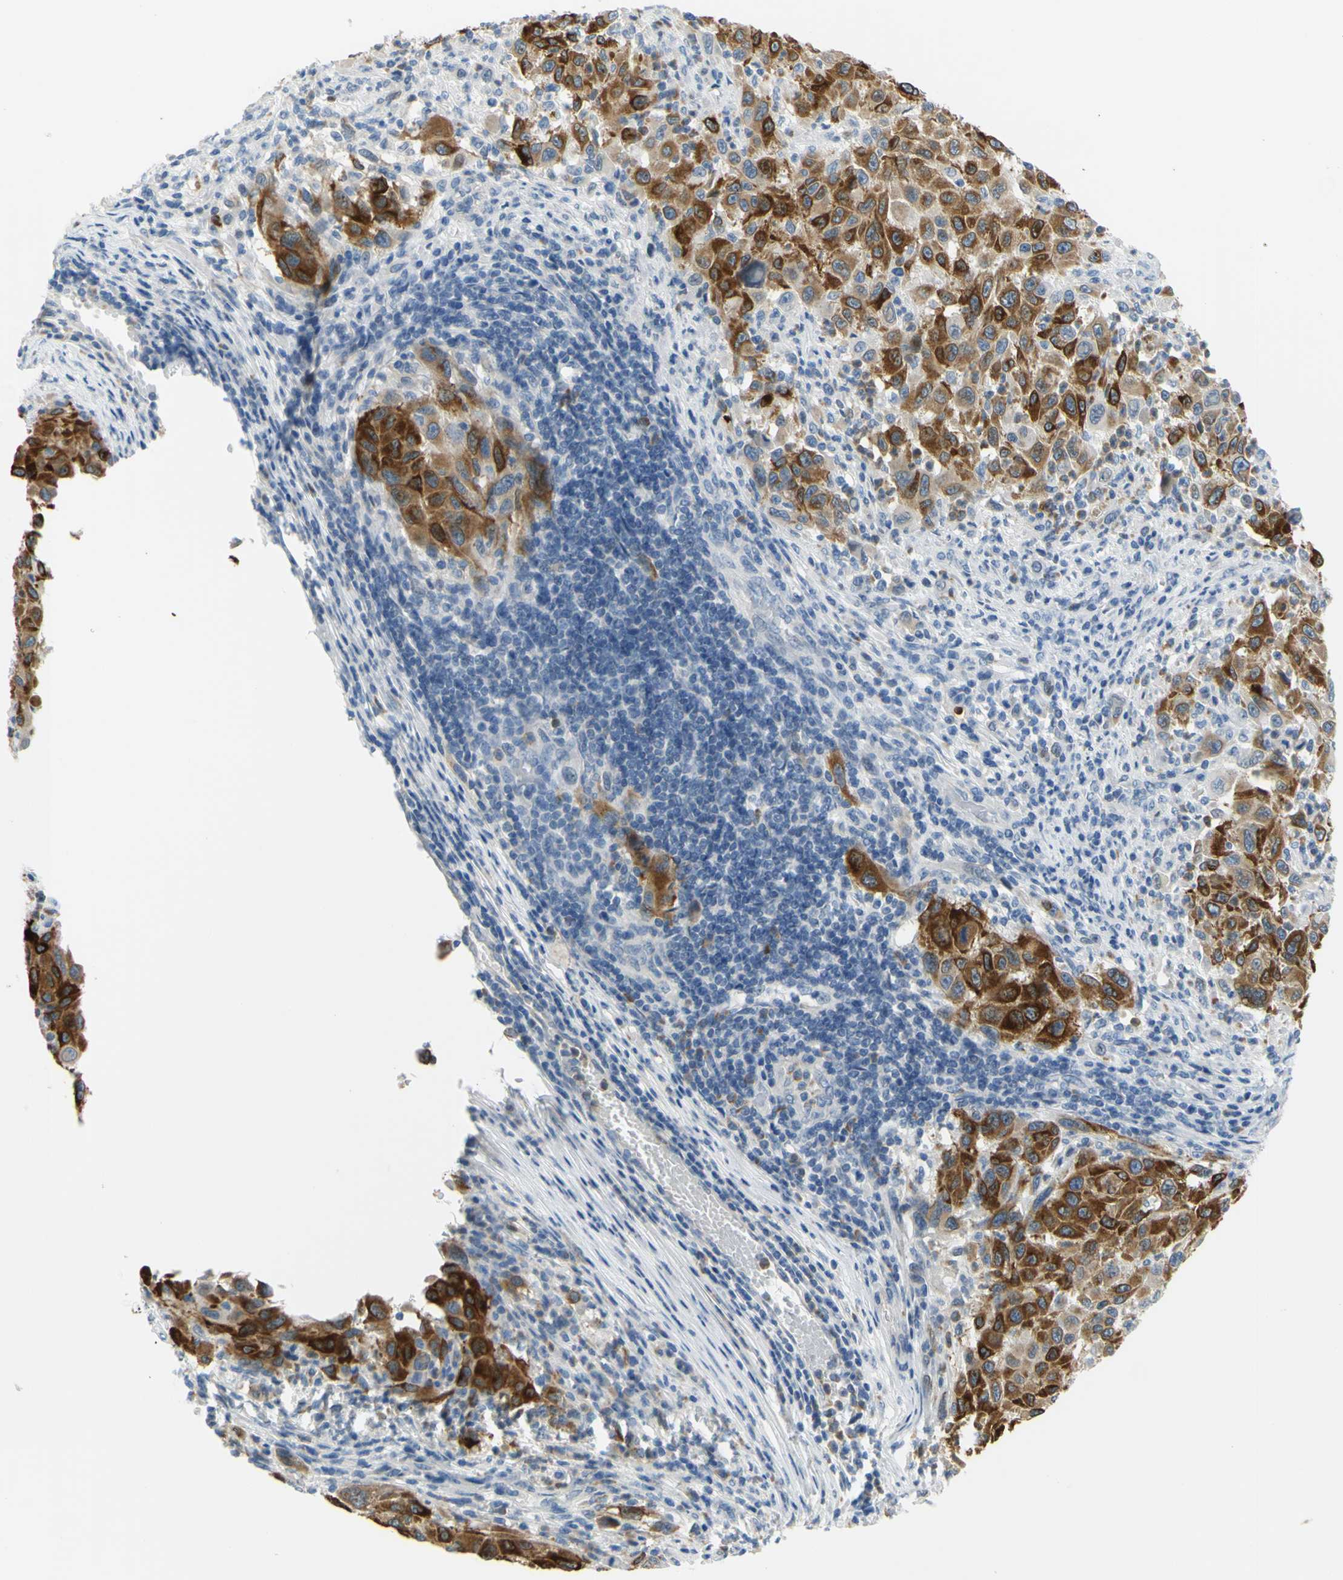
{"staining": {"intensity": "strong", "quantity": ">75%", "location": "cytoplasmic/membranous"}, "tissue": "melanoma", "cell_type": "Tumor cells", "image_type": "cancer", "snomed": [{"axis": "morphology", "description": "Malignant melanoma, Metastatic site"}, {"axis": "topography", "description": "Lymph node"}], "caption": "Immunohistochemical staining of melanoma shows high levels of strong cytoplasmic/membranous staining in about >75% of tumor cells.", "gene": "DCT", "patient": {"sex": "male", "age": 61}}